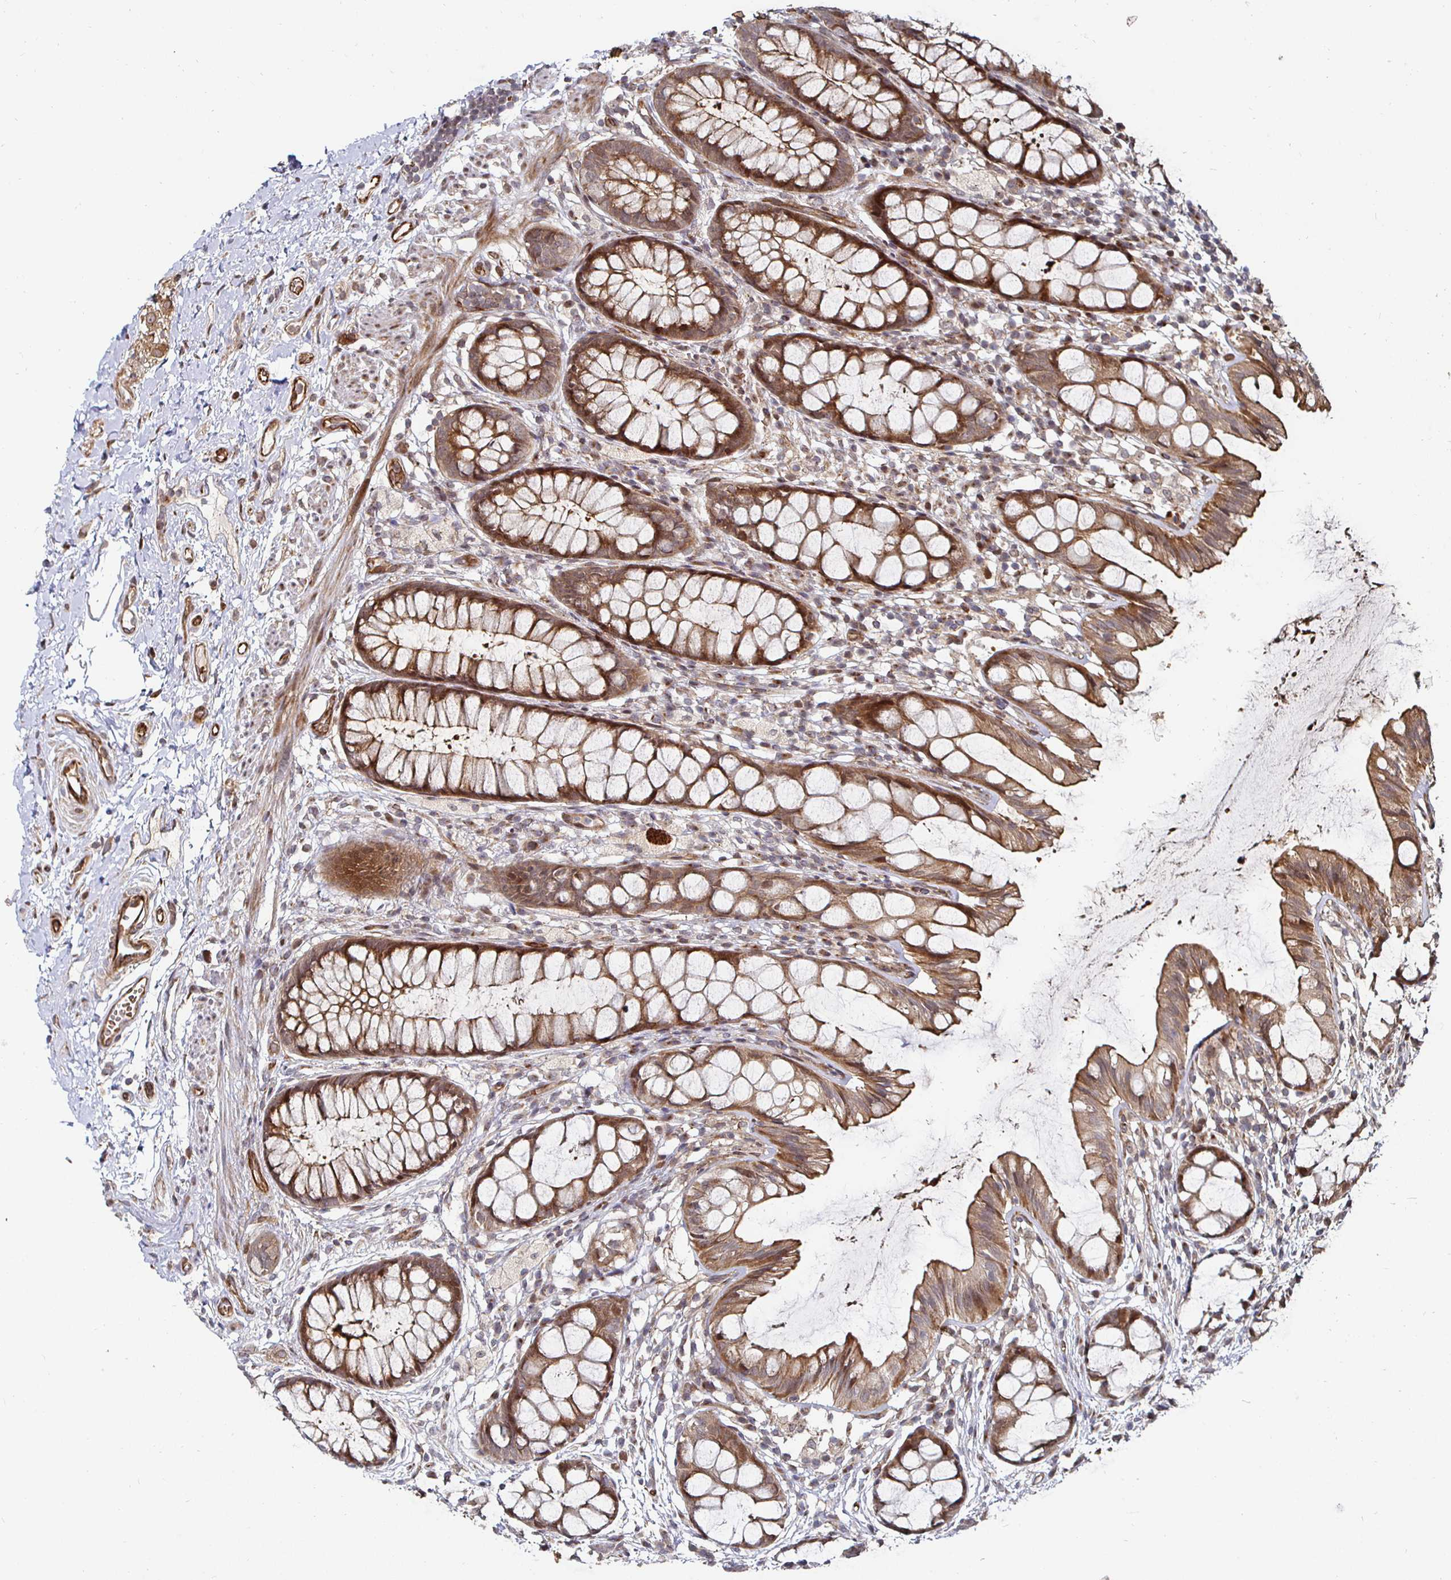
{"staining": {"intensity": "strong", "quantity": ">75%", "location": "cytoplasmic/membranous"}, "tissue": "rectum", "cell_type": "Glandular cells", "image_type": "normal", "snomed": [{"axis": "morphology", "description": "Normal tissue, NOS"}, {"axis": "topography", "description": "Rectum"}], "caption": "High-magnification brightfield microscopy of benign rectum stained with DAB (brown) and counterstained with hematoxylin (blue). glandular cells exhibit strong cytoplasmic/membranous positivity is identified in approximately>75% of cells.", "gene": "TBKBP1", "patient": {"sex": "female", "age": 62}}